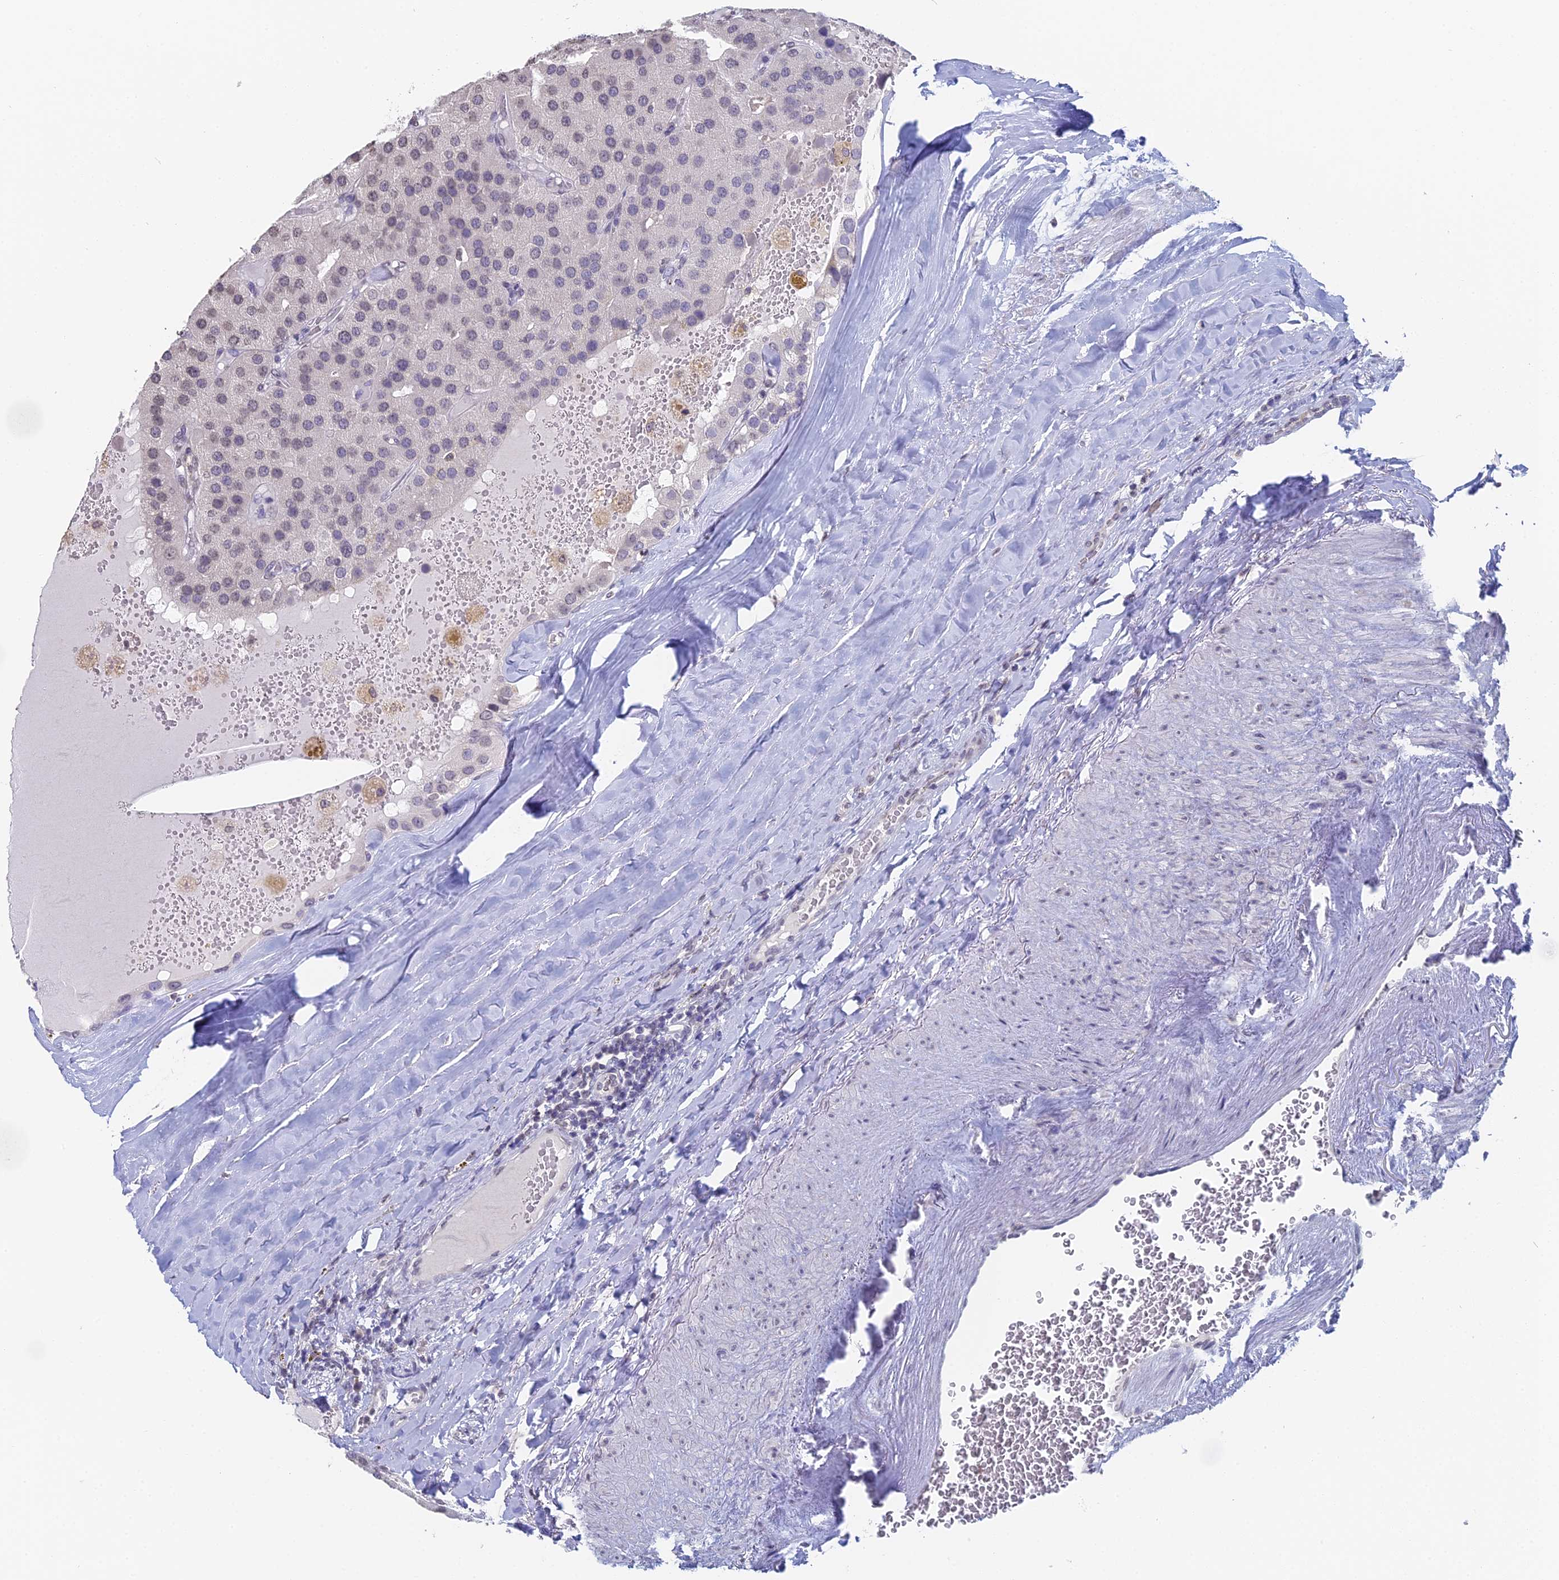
{"staining": {"intensity": "negative", "quantity": "none", "location": "none"}, "tissue": "parathyroid gland", "cell_type": "Glandular cells", "image_type": "normal", "snomed": [{"axis": "morphology", "description": "Normal tissue, NOS"}, {"axis": "morphology", "description": "Adenoma, NOS"}, {"axis": "topography", "description": "Parathyroid gland"}], "caption": "Immunohistochemical staining of normal parathyroid gland exhibits no significant staining in glandular cells. (DAB immunohistochemistry visualized using brightfield microscopy, high magnification).", "gene": "PRR22", "patient": {"sex": "female", "age": 86}}